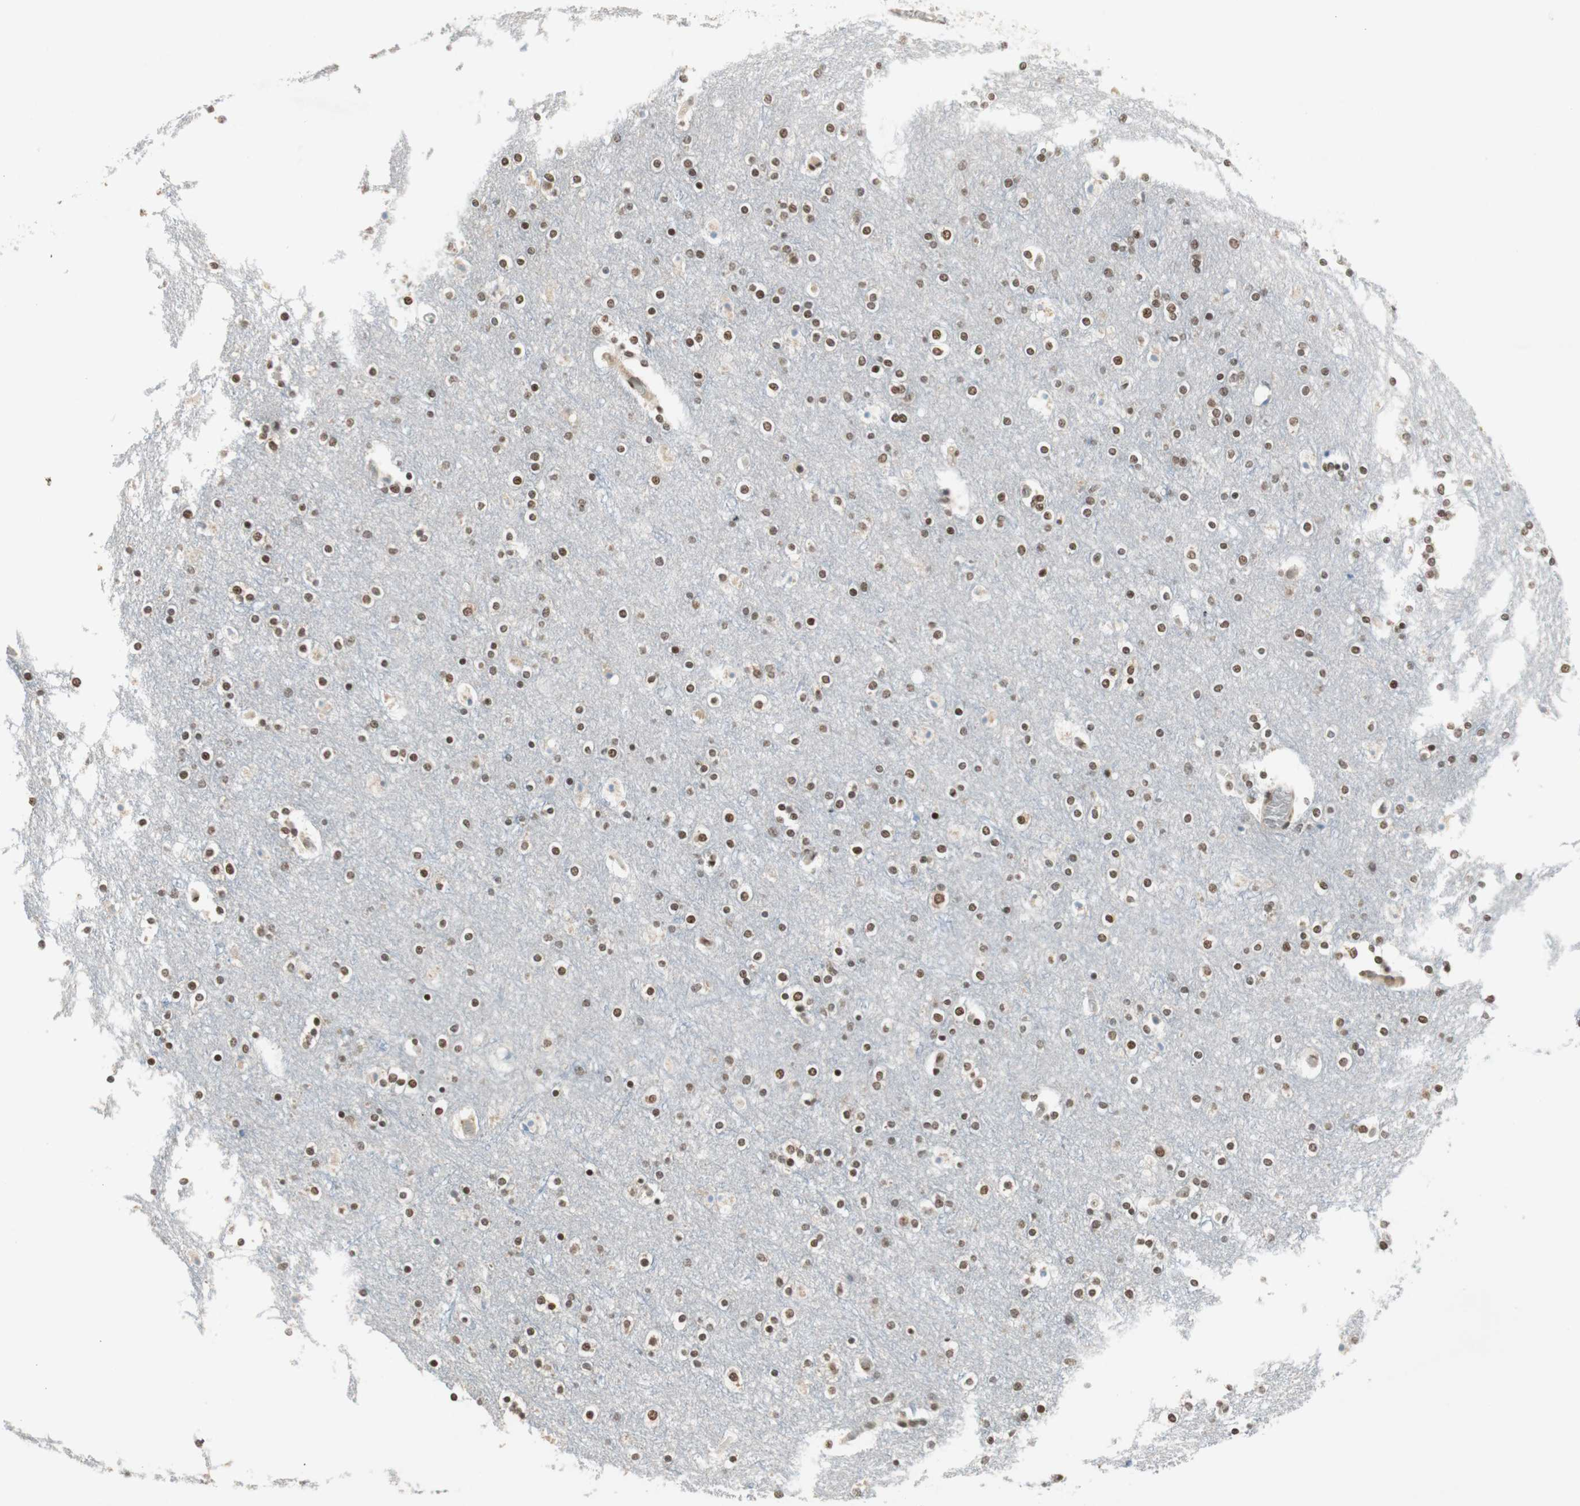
{"staining": {"intensity": "moderate", "quantity": ">75%", "location": "nuclear"}, "tissue": "cerebral cortex", "cell_type": "Endothelial cells", "image_type": "normal", "snomed": [{"axis": "morphology", "description": "Normal tissue, NOS"}, {"axis": "topography", "description": "Cerebral cortex"}], "caption": "High-magnification brightfield microscopy of benign cerebral cortex stained with DAB (3,3'-diaminobenzidine) (brown) and counterstained with hematoxylin (blue). endothelial cells exhibit moderate nuclear staining is present in approximately>75% of cells.", "gene": "MDC1", "patient": {"sex": "female", "age": 54}}